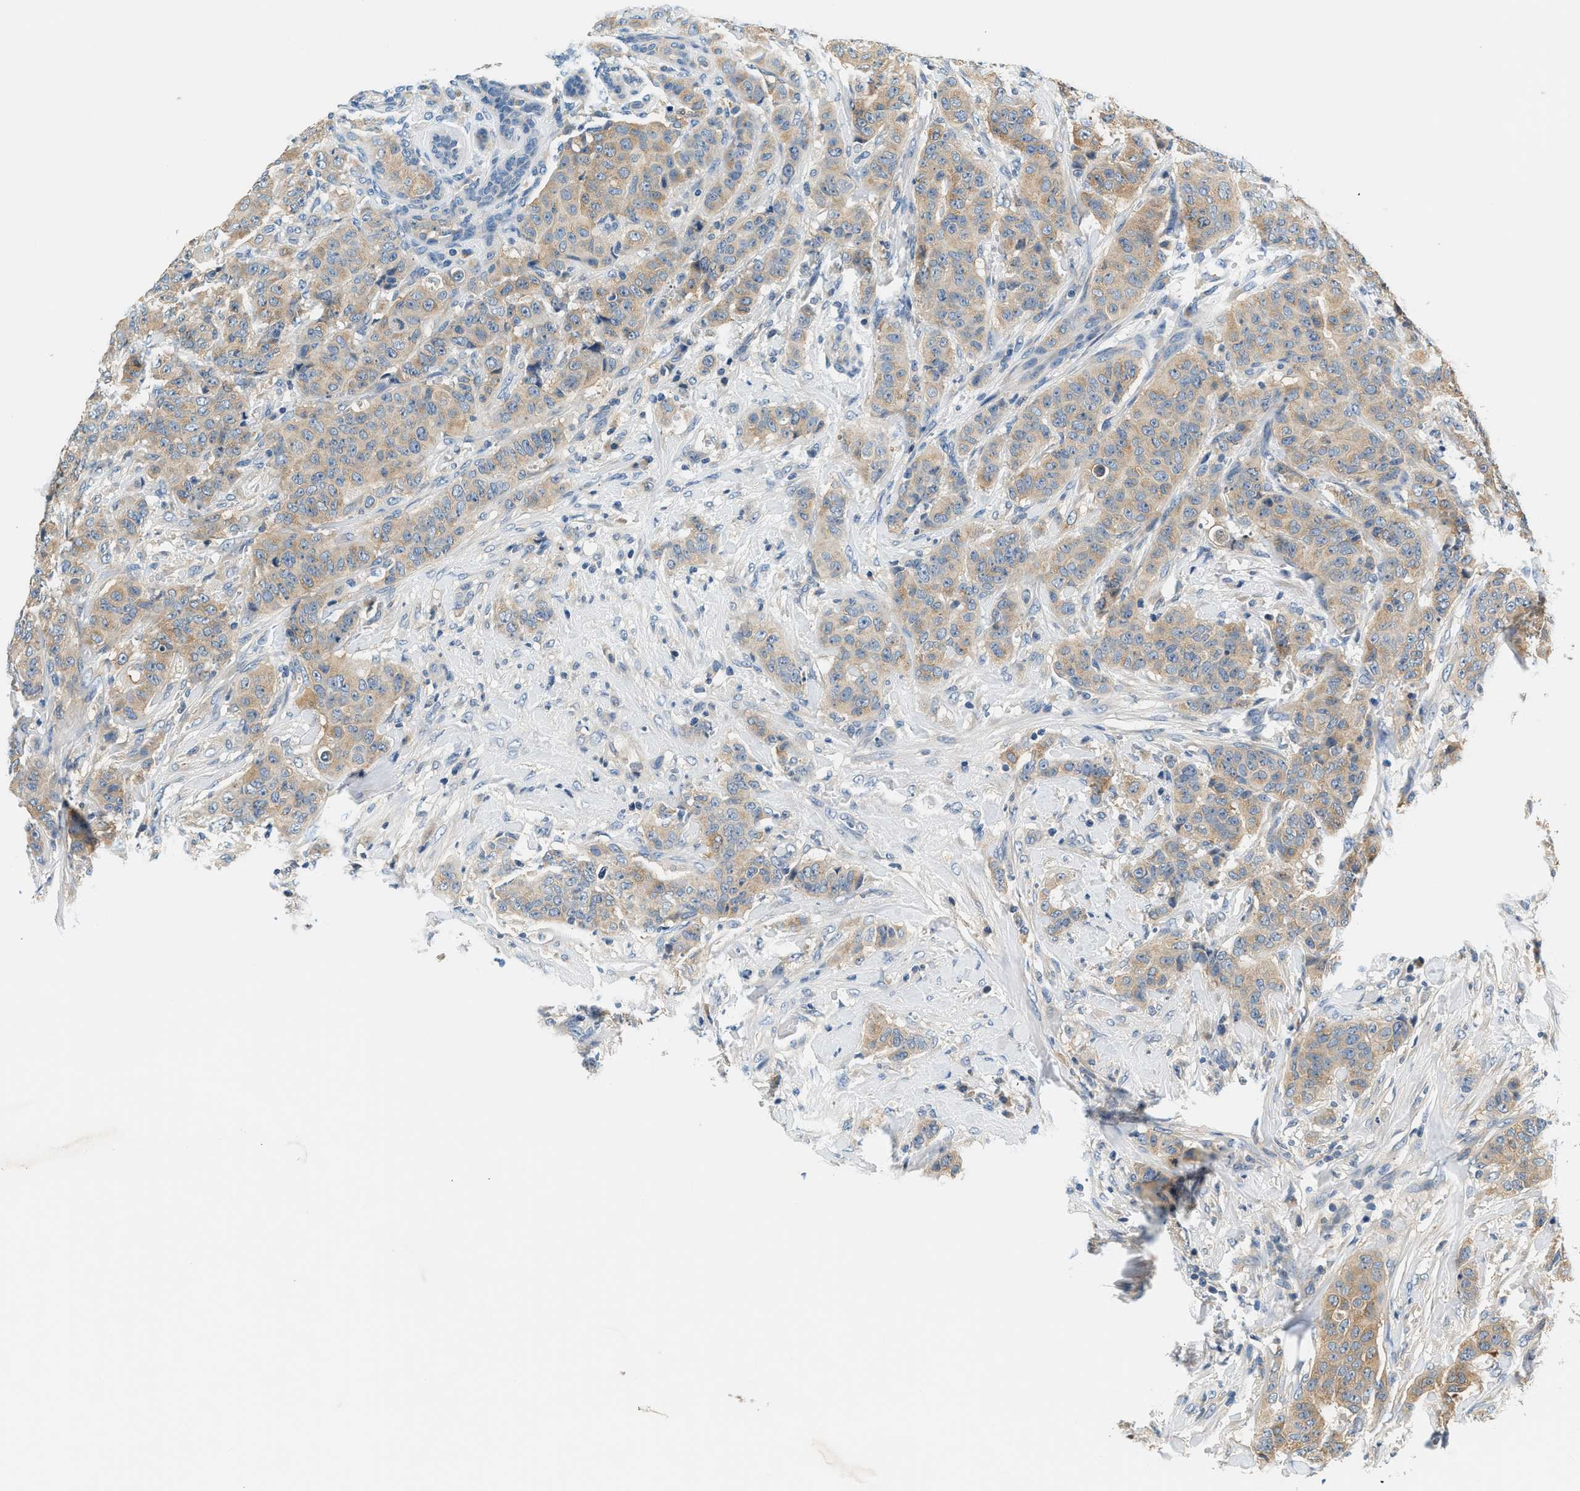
{"staining": {"intensity": "weak", "quantity": ">75%", "location": "cytoplasmic/membranous"}, "tissue": "breast cancer", "cell_type": "Tumor cells", "image_type": "cancer", "snomed": [{"axis": "morphology", "description": "Normal tissue, NOS"}, {"axis": "morphology", "description": "Duct carcinoma"}, {"axis": "topography", "description": "Breast"}], "caption": "Protein analysis of breast cancer (intraductal carcinoma) tissue displays weak cytoplasmic/membranous staining in about >75% of tumor cells.", "gene": "SLC35E1", "patient": {"sex": "female", "age": 40}}